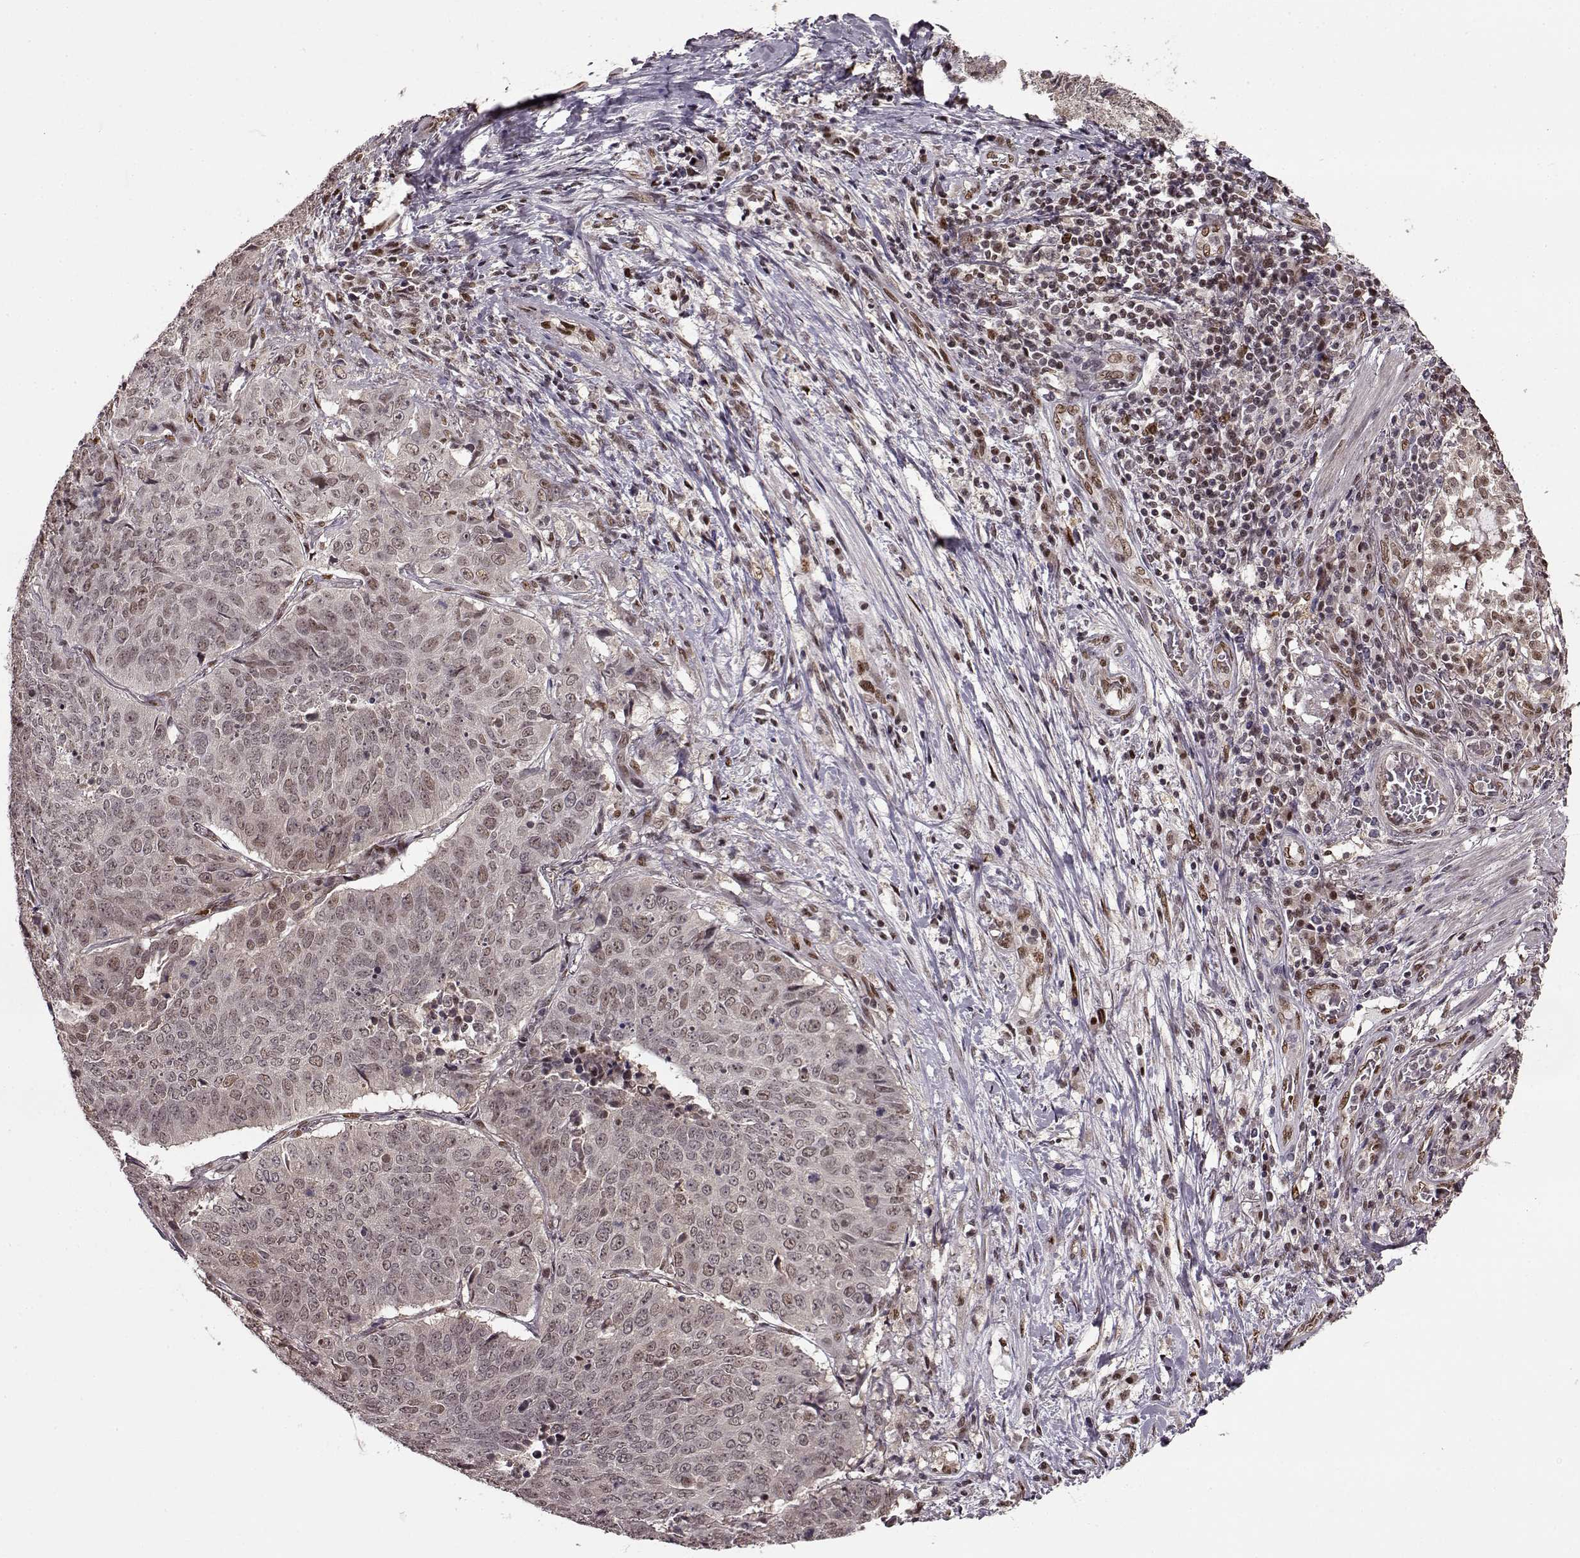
{"staining": {"intensity": "moderate", "quantity": "25%-75%", "location": "nuclear"}, "tissue": "lung cancer", "cell_type": "Tumor cells", "image_type": "cancer", "snomed": [{"axis": "morphology", "description": "Normal tissue, NOS"}, {"axis": "morphology", "description": "Squamous cell carcinoma, NOS"}, {"axis": "topography", "description": "Bronchus"}, {"axis": "topography", "description": "Lung"}], "caption": "The image displays a brown stain indicating the presence of a protein in the nuclear of tumor cells in lung cancer.", "gene": "FTO", "patient": {"sex": "male", "age": 64}}